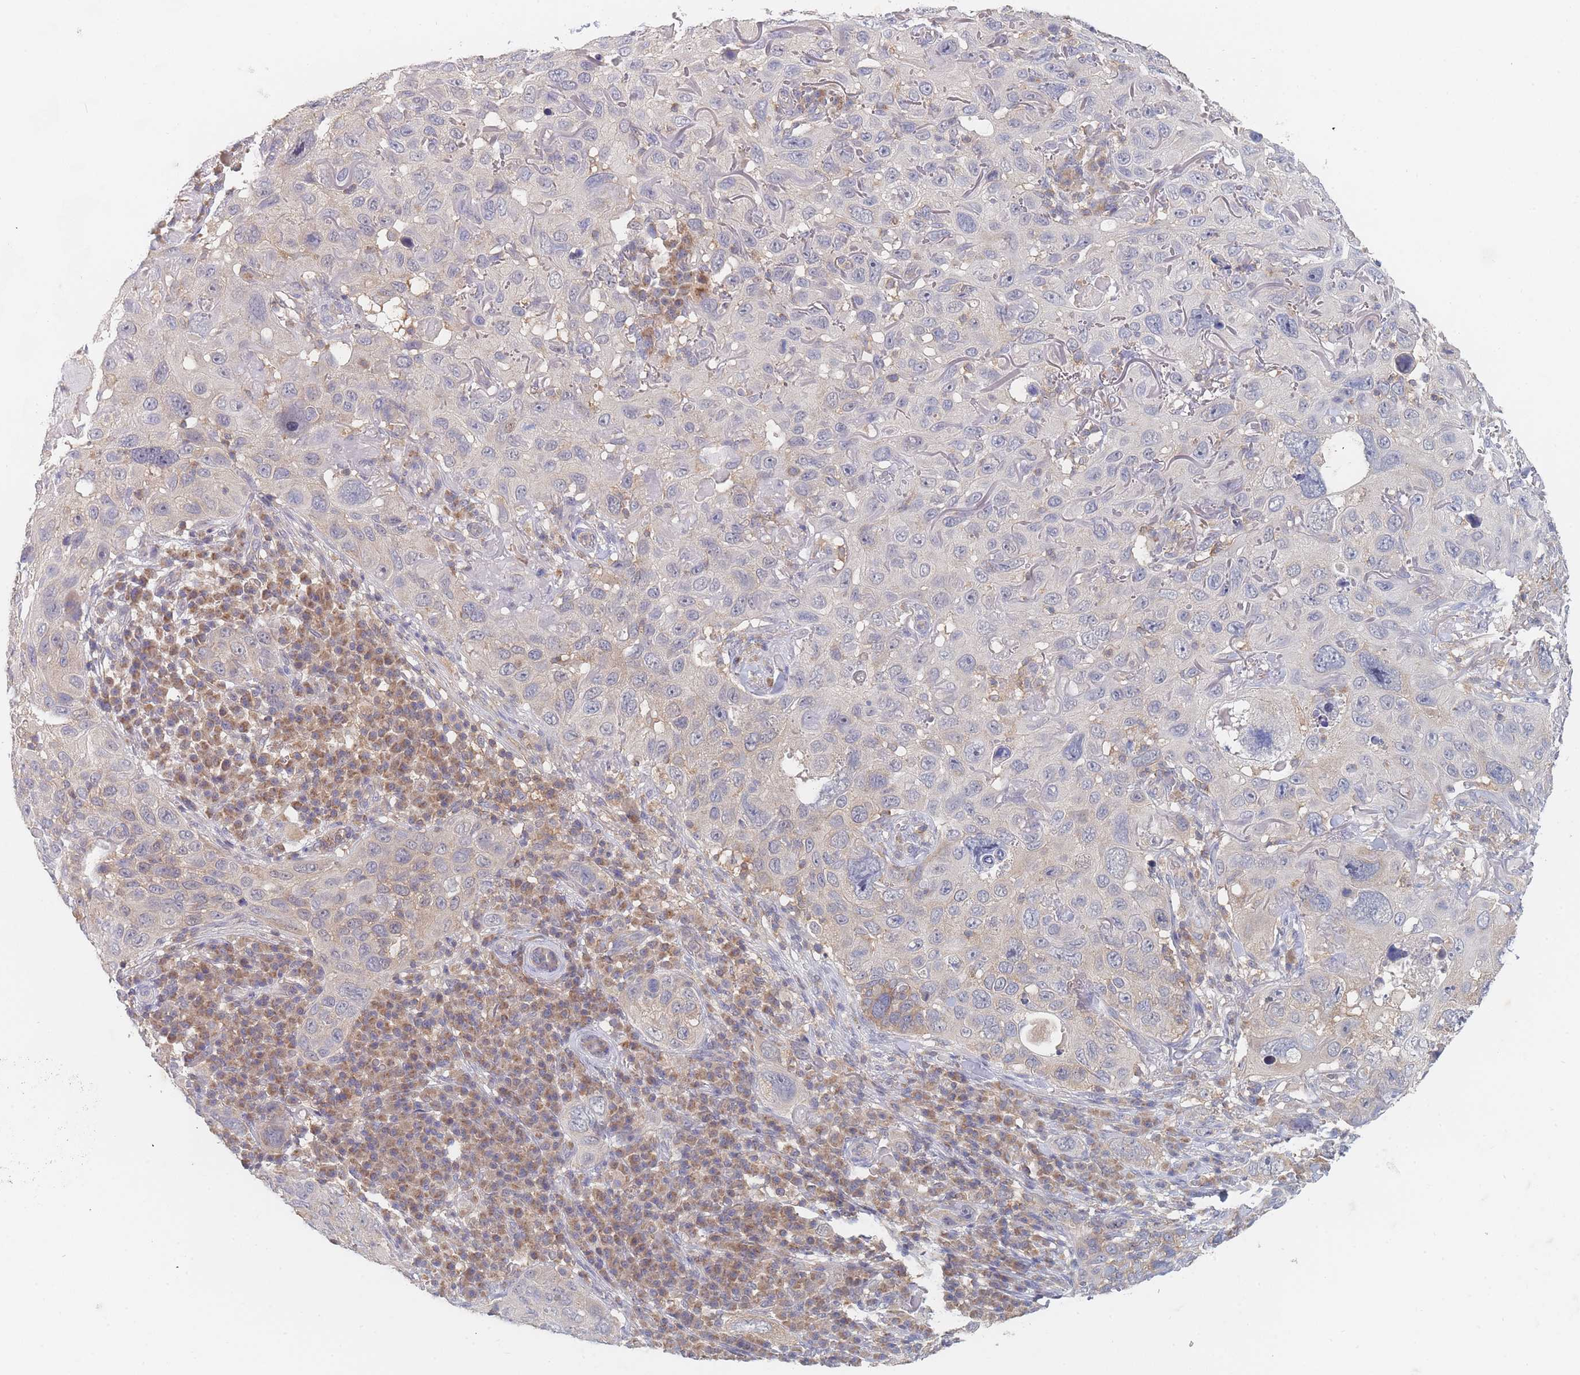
{"staining": {"intensity": "negative", "quantity": "none", "location": "none"}, "tissue": "skin cancer", "cell_type": "Tumor cells", "image_type": "cancer", "snomed": [{"axis": "morphology", "description": "Squamous cell carcinoma in situ, NOS"}, {"axis": "morphology", "description": "Squamous cell carcinoma, NOS"}, {"axis": "topography", "description": "Skin"}], "caption": "The micrograph displays no staining of tumor cells in skin cancer (squamous cell carcinoma).", "gene": "PPP6C", "patient": {"sex": "male", "age": 93}}